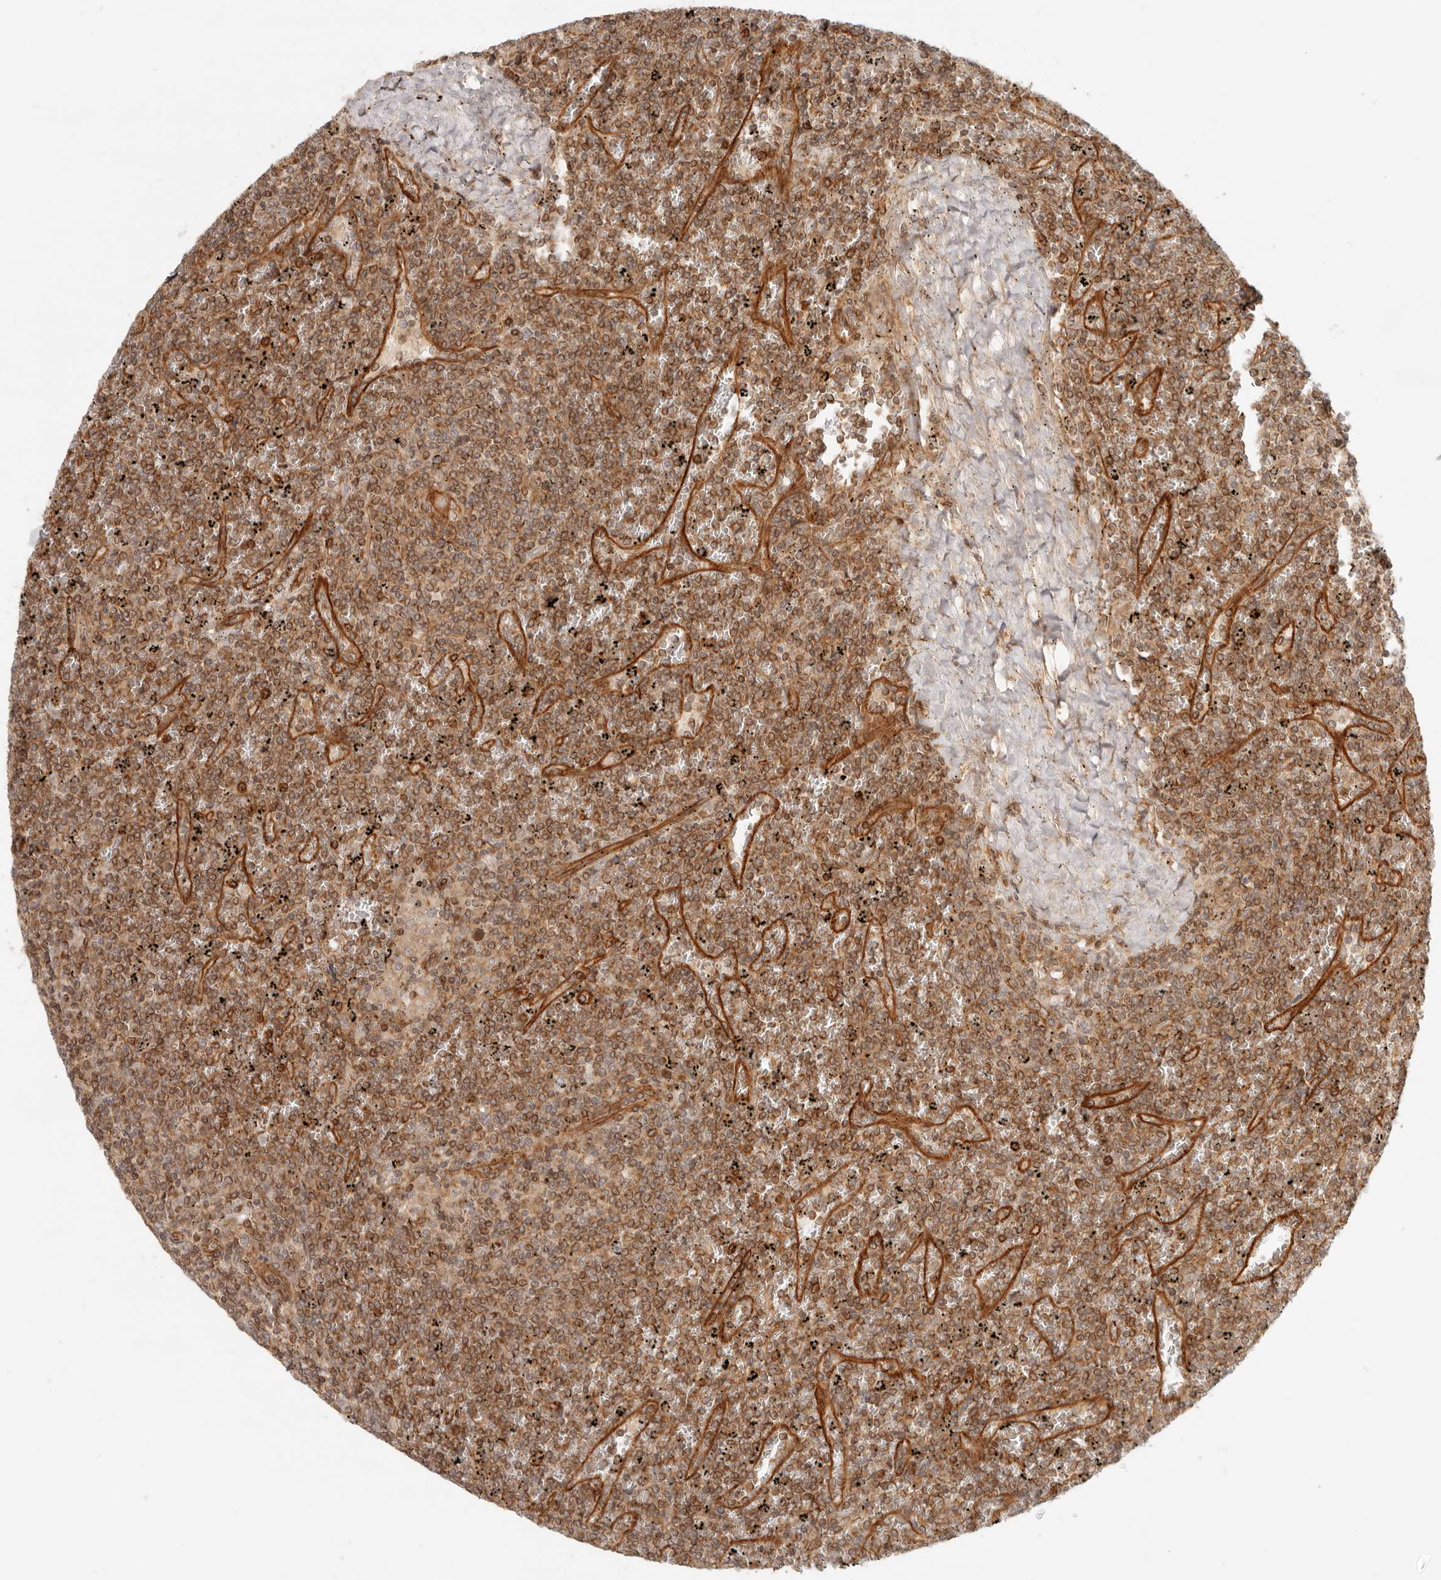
{"staining": {"intensity": "moderate", "quantity": ">75%", "location": "cytoplasmic/membranous"}, "tissue": "lymphoma", "cell_type": "Tumor cells", "image_type": "cancer", "snomed": [{"axis": "morphology", "description": "Malignant lymphoma, non-Hodgkin's type, Low grade"}, {"axis": "topography", "description": "Spleen"}], "caption": "Low-grade malignant lymphoma, non-Hodgkin's type stained for a protein demonstrates moderate cytoplasmic/membranous positivity in tumor cells.", "gene": "UFSP1", "patient": {"sex": "female", "age": 19}}